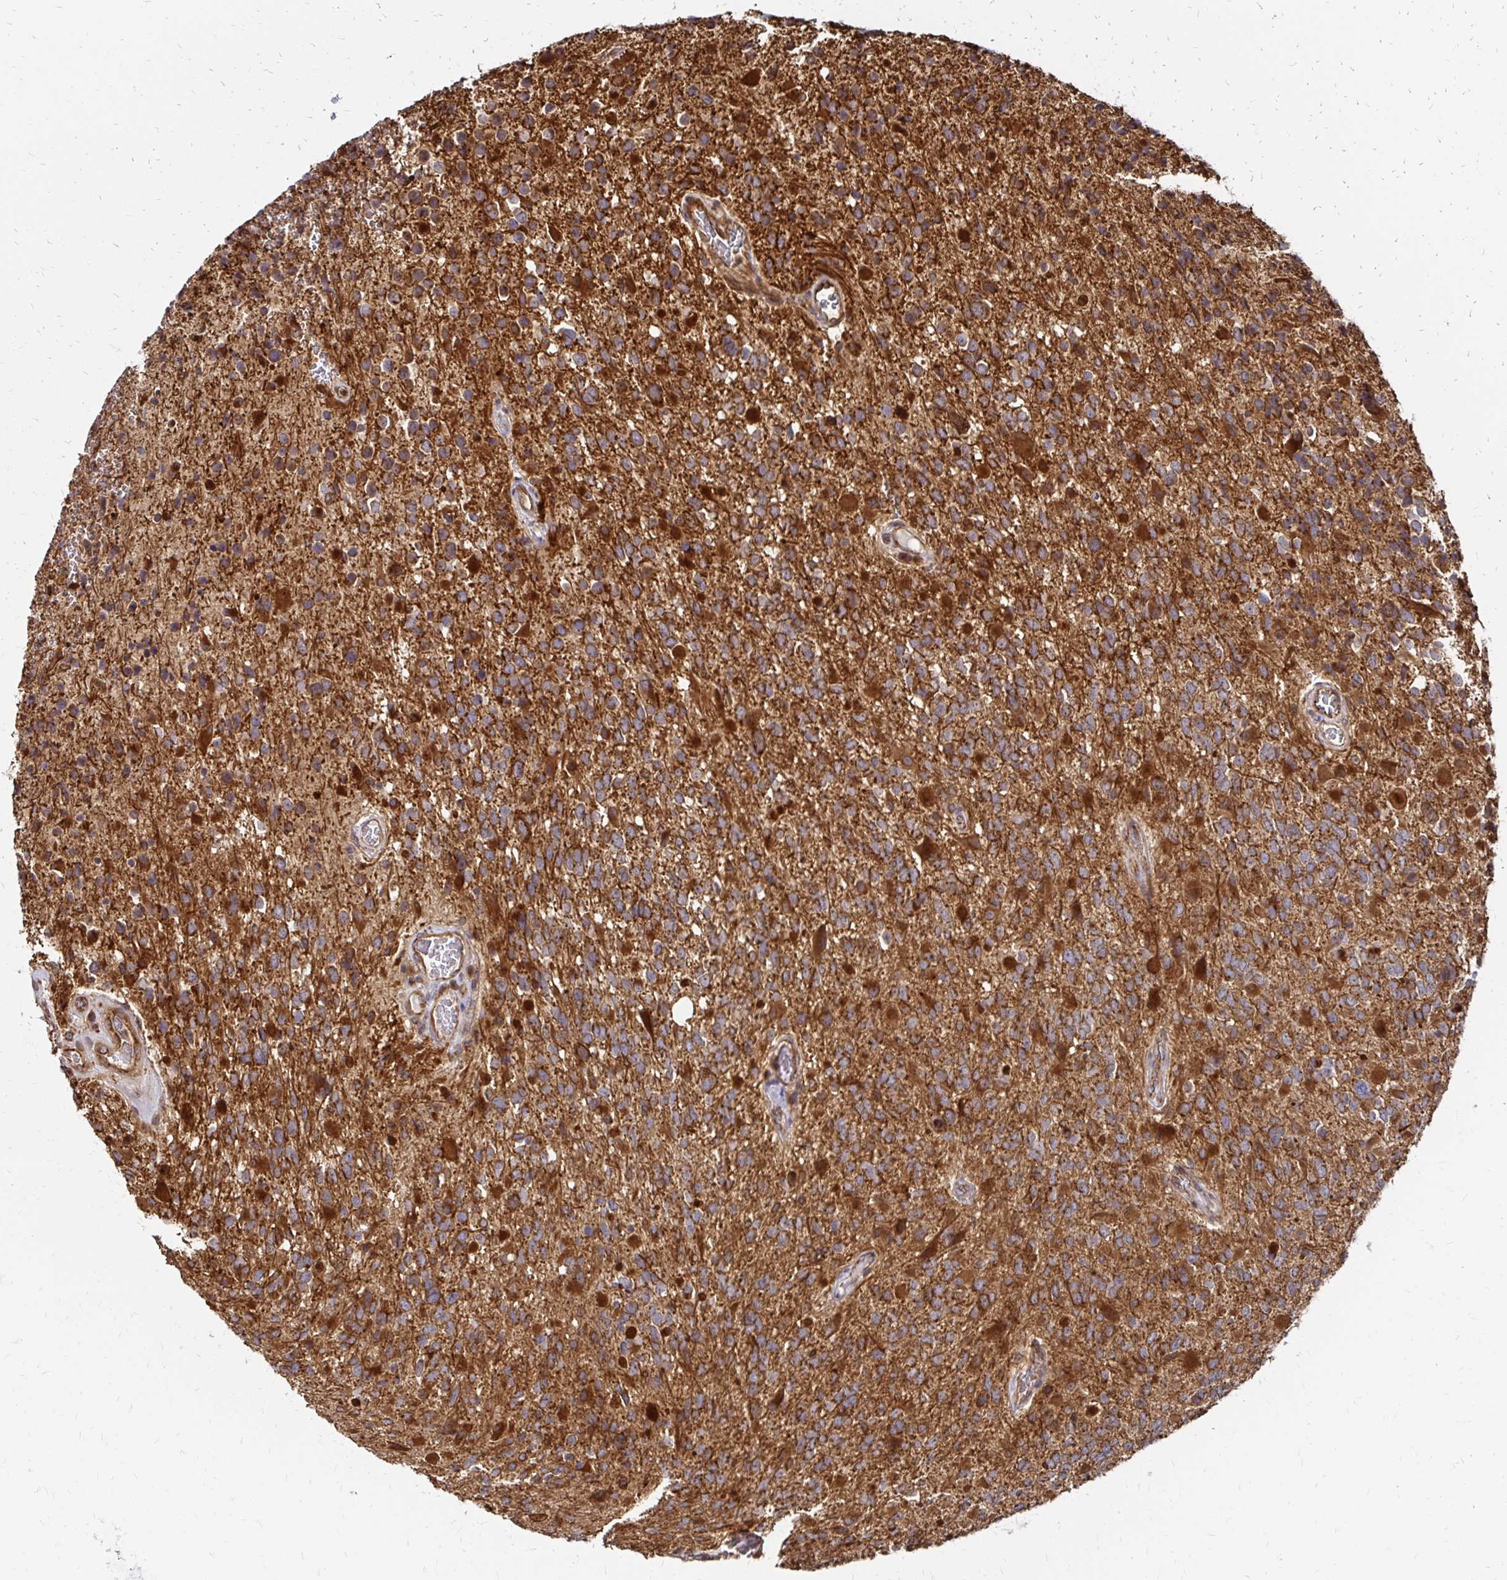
{"staining": {"intensity": "strong", "quantity": ">75%", "location": "cytoplasmic/membranous"}, "tissue": "glioma", "cell_type": "Tumor cells", "image_type": "cancer", "snomed": [{"axis": "morphology", "description": "Glioma, malignant, High grade"}, {"axis": "topography", "description": "Brain"}], "caption": "Glioma tissue displays strong cytoplasmic/membranous staining in about >75% of tumor cells, visualized by immunohistochemistry. The staining was performed using DAB, with brown indicating positive protein expression. Nuclei are stained blue with hematoxylin.", "gene": "ZW10", "patient": {"sex": "female", "age": 40}}